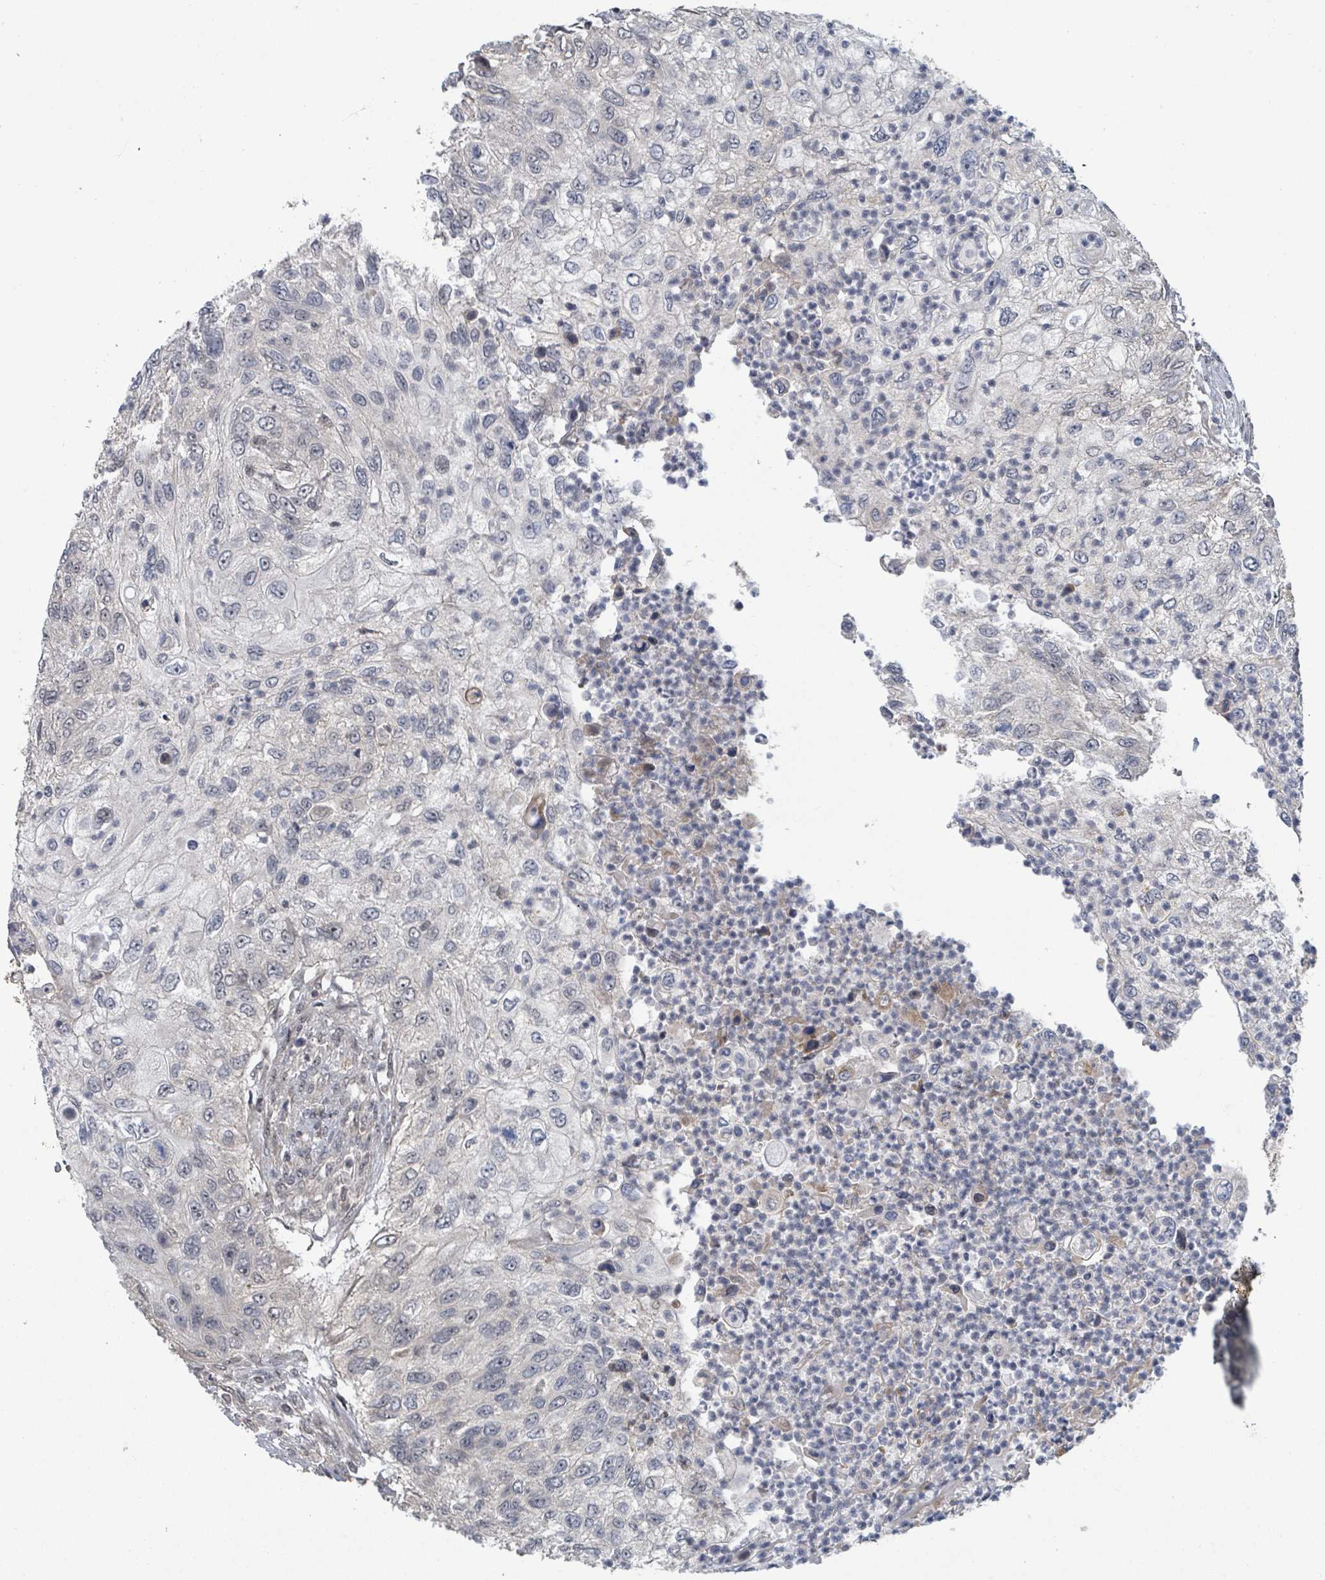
{"staining": {"intensity": "weak", "quantity": "<25%", "location": "nuclear"}, "tissue": "urothelial cancer", "cell_type": "Tumor cells", "image_type": "cancer", "snomed": [{"axis": "morphology", "description": "Urothelial carcinoma, High grade"}, {"axis": "topography", "description": "Urinary bladder"}], "caption": "The immunohistochemistry photomicrograph has no significant positivity in tumor cells of urothelial cancer tissue.", "gene": "ZBTB14", "patient": {"sex": "female", "age": 60}}